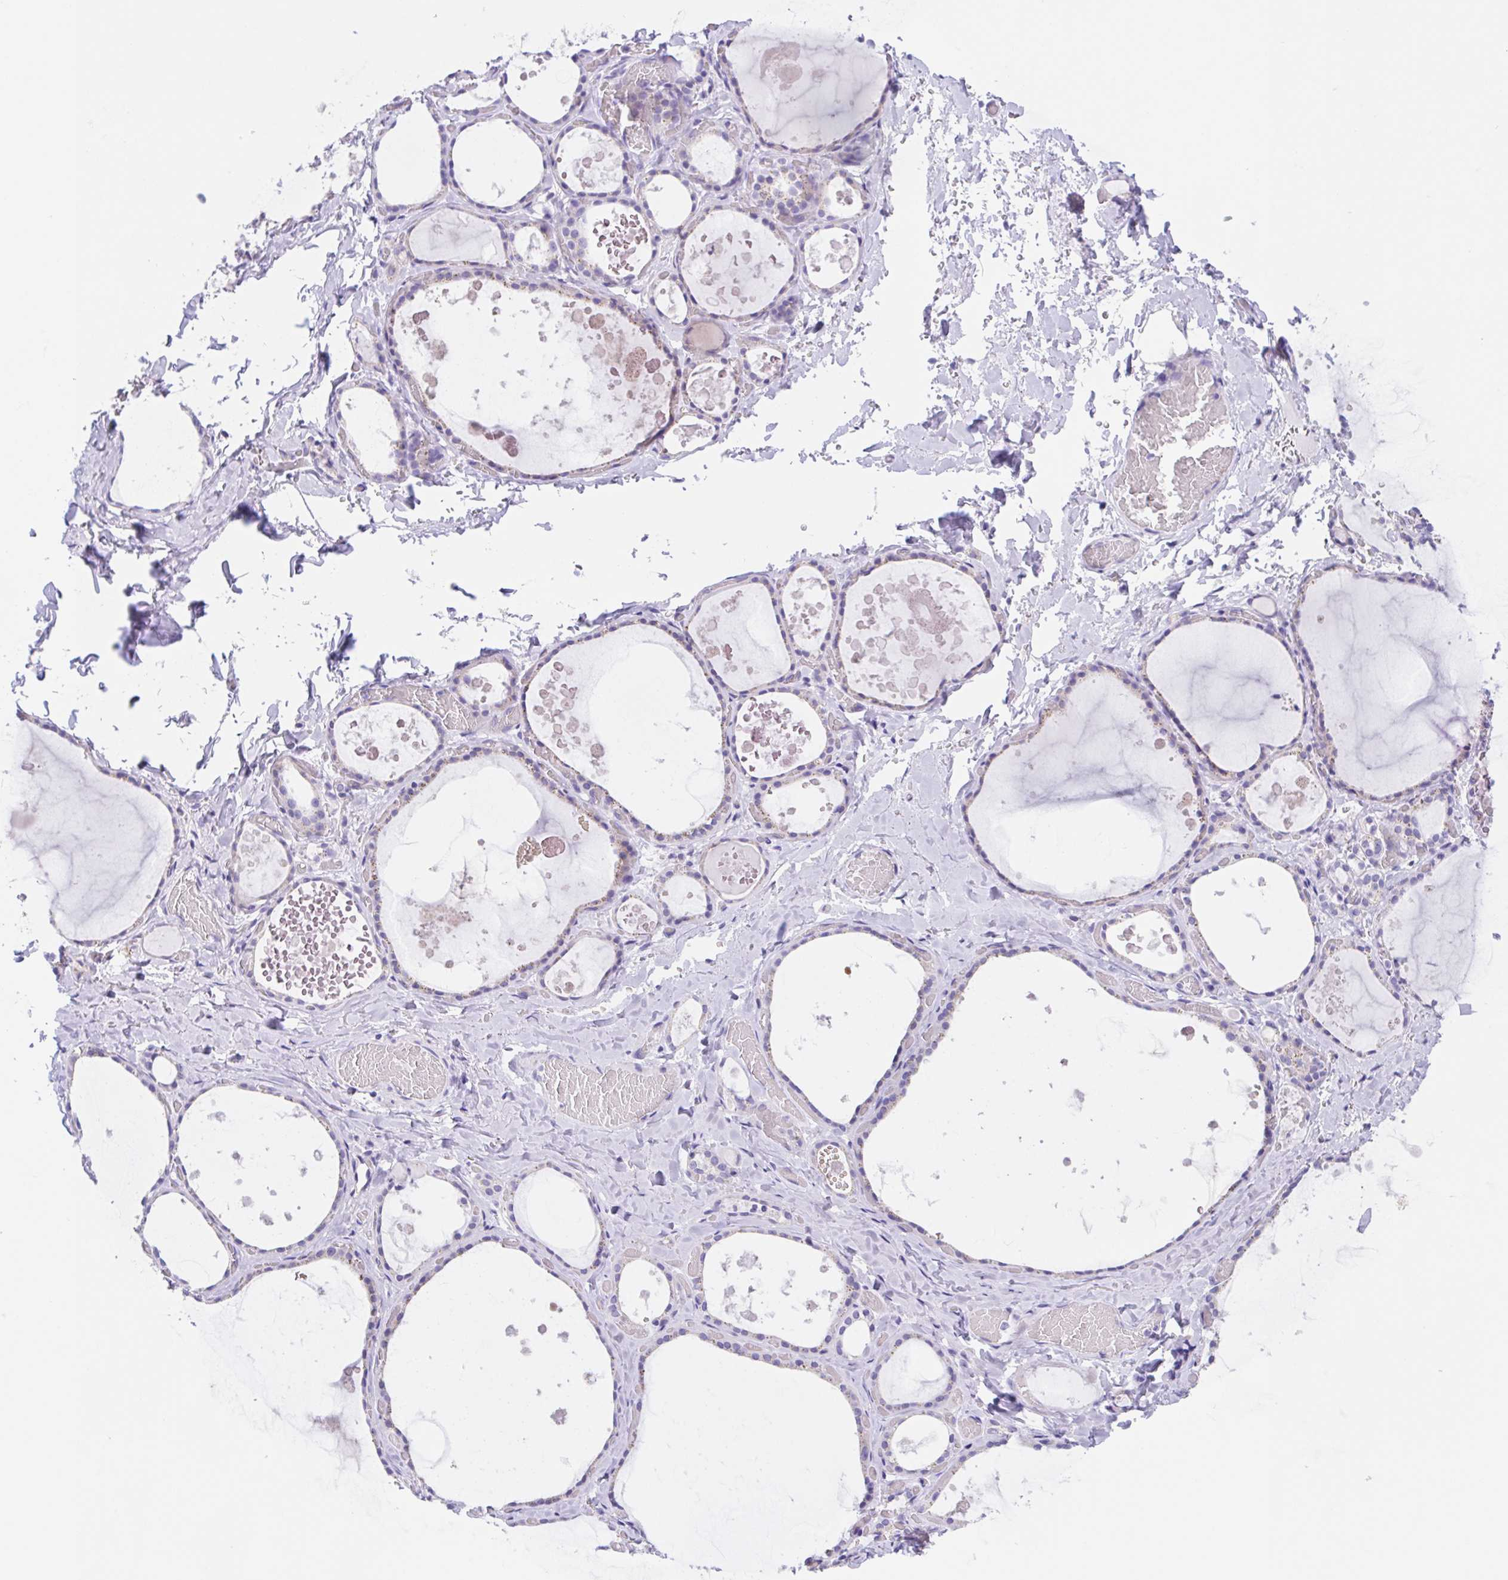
{"staining": {"intensity": "weak", "quantity": "<25%", "location": "cytoplasmic/membranous"}, "tissue": "thyroid gland", "cell_type": "Glandular cells", "image_type": "normal", "snomed": [{"axis": "morphology", "description": "Normal tissue, NOS"}, {"axis": "topography", "description": "Thyroid gland"}], "caption": "Immunohistochemistry of benign thyroid gland shows no positivity in glandular cells.", "gene": "SCG3", "patient": {"sex": "female", "age": 56}}